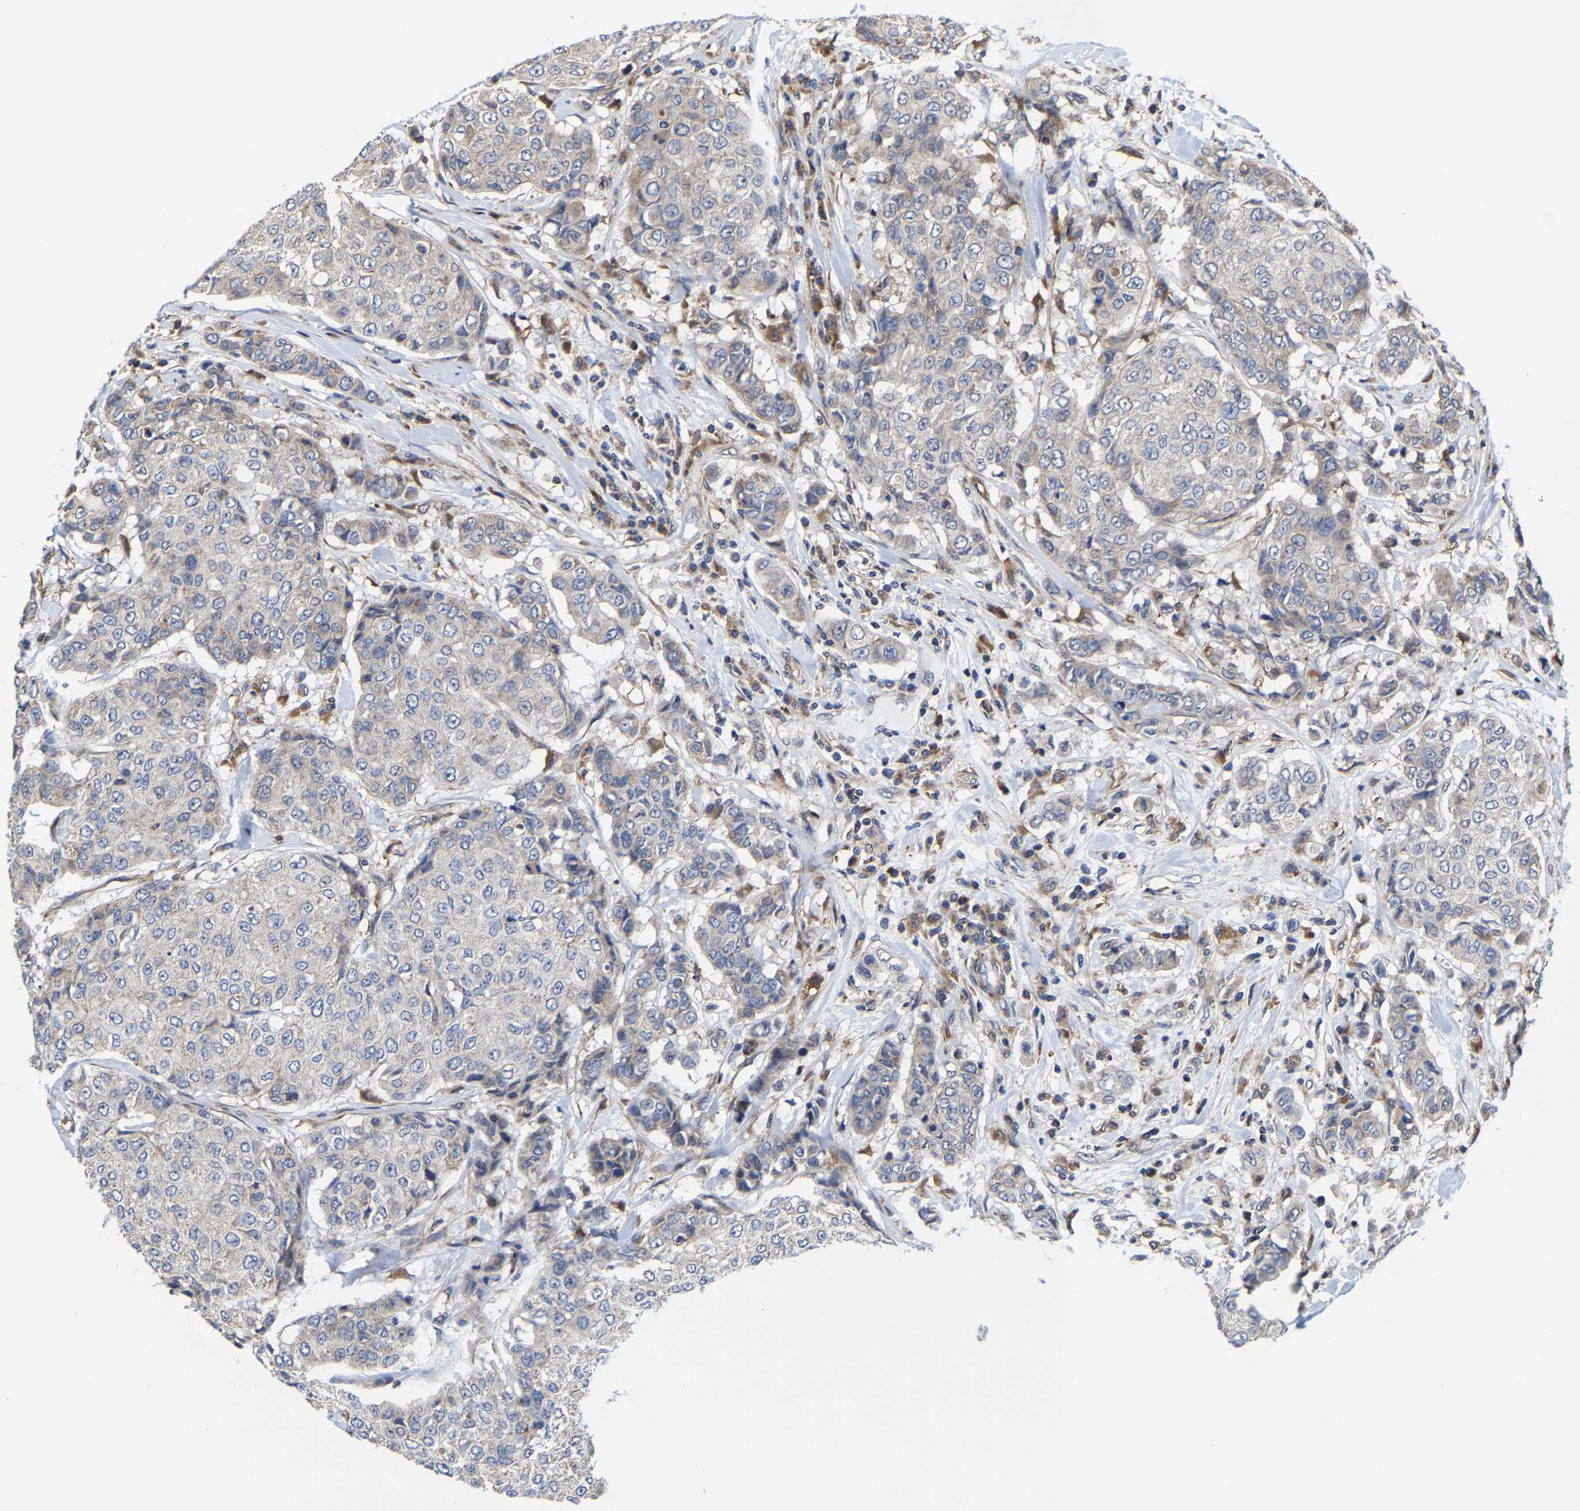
{"staining": {"intensity": "weak", "quantity": "<25%", "location": "cytoplasmic/membranous"}, "tissue": "breast cancer", "cell_type": "Tumor cells", "image_type": "cancer", "snomed": [{"axis": "morphology", "description": "Duct carcinoma"}, {"axis": "topography", "description": "Breast"}], "caption": "Micrograph shows no significant protein staining in tumor cells of infiltrating ductal carcinoma (breast).", "gene": "PFKFB3", "patient": {"sex": "female", "age": 27}}